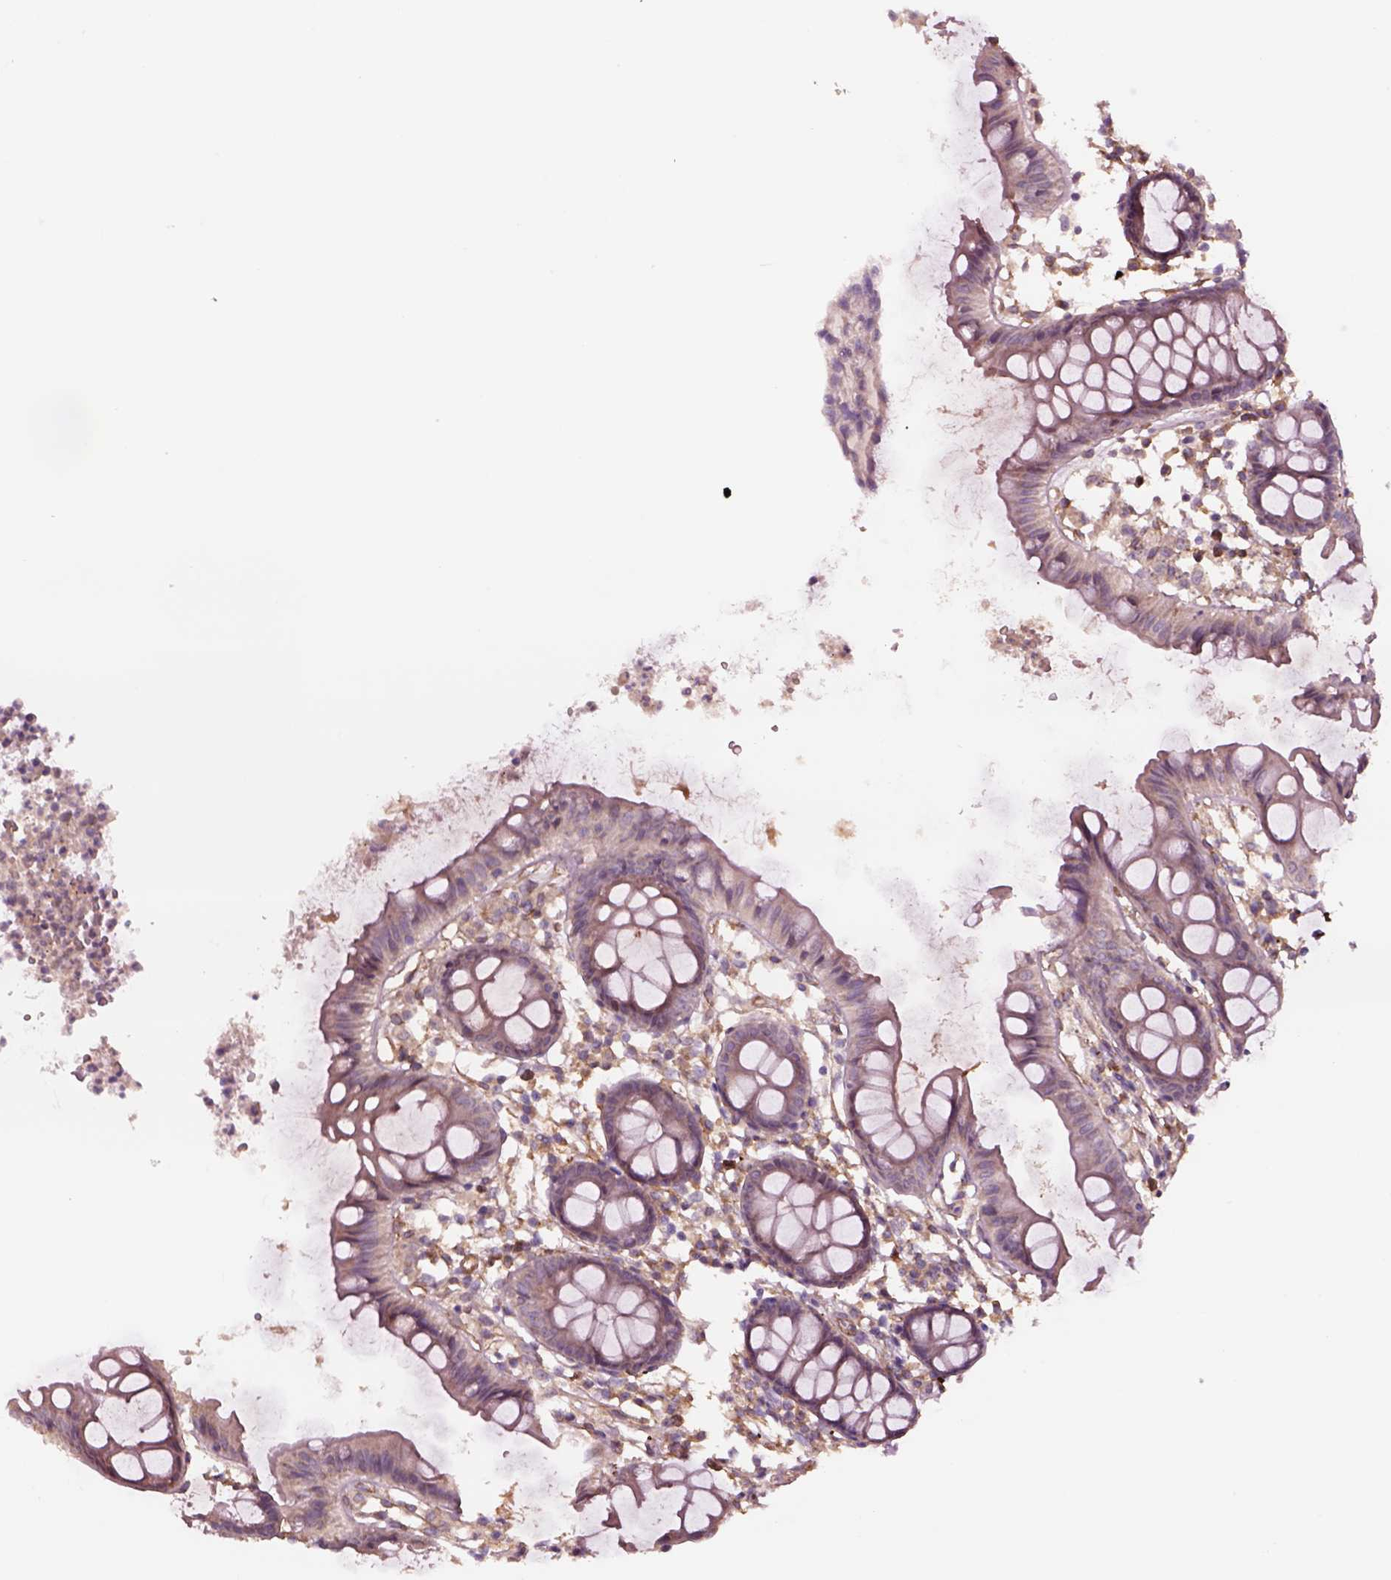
{"staining": {"intensity": "moderate", "quantity": ">75%", "location": "cytoplasmic/membranous"}, "tissue": "colon", "cell_type": "Endothelial cells", "image_type": "normal", "snomed": [{"axis": "morphology", "description": "Normal tissue, NOS"}, {"axis": "topography", "description": "Colon"}], "caption": "This is an image of IHC staining of normal colon, which shows moderate positivity in the cytoplasmic/membranous of endothelial cells.", "gene": "HTR1B", "patient": {"sex": "female", "age": 84}}